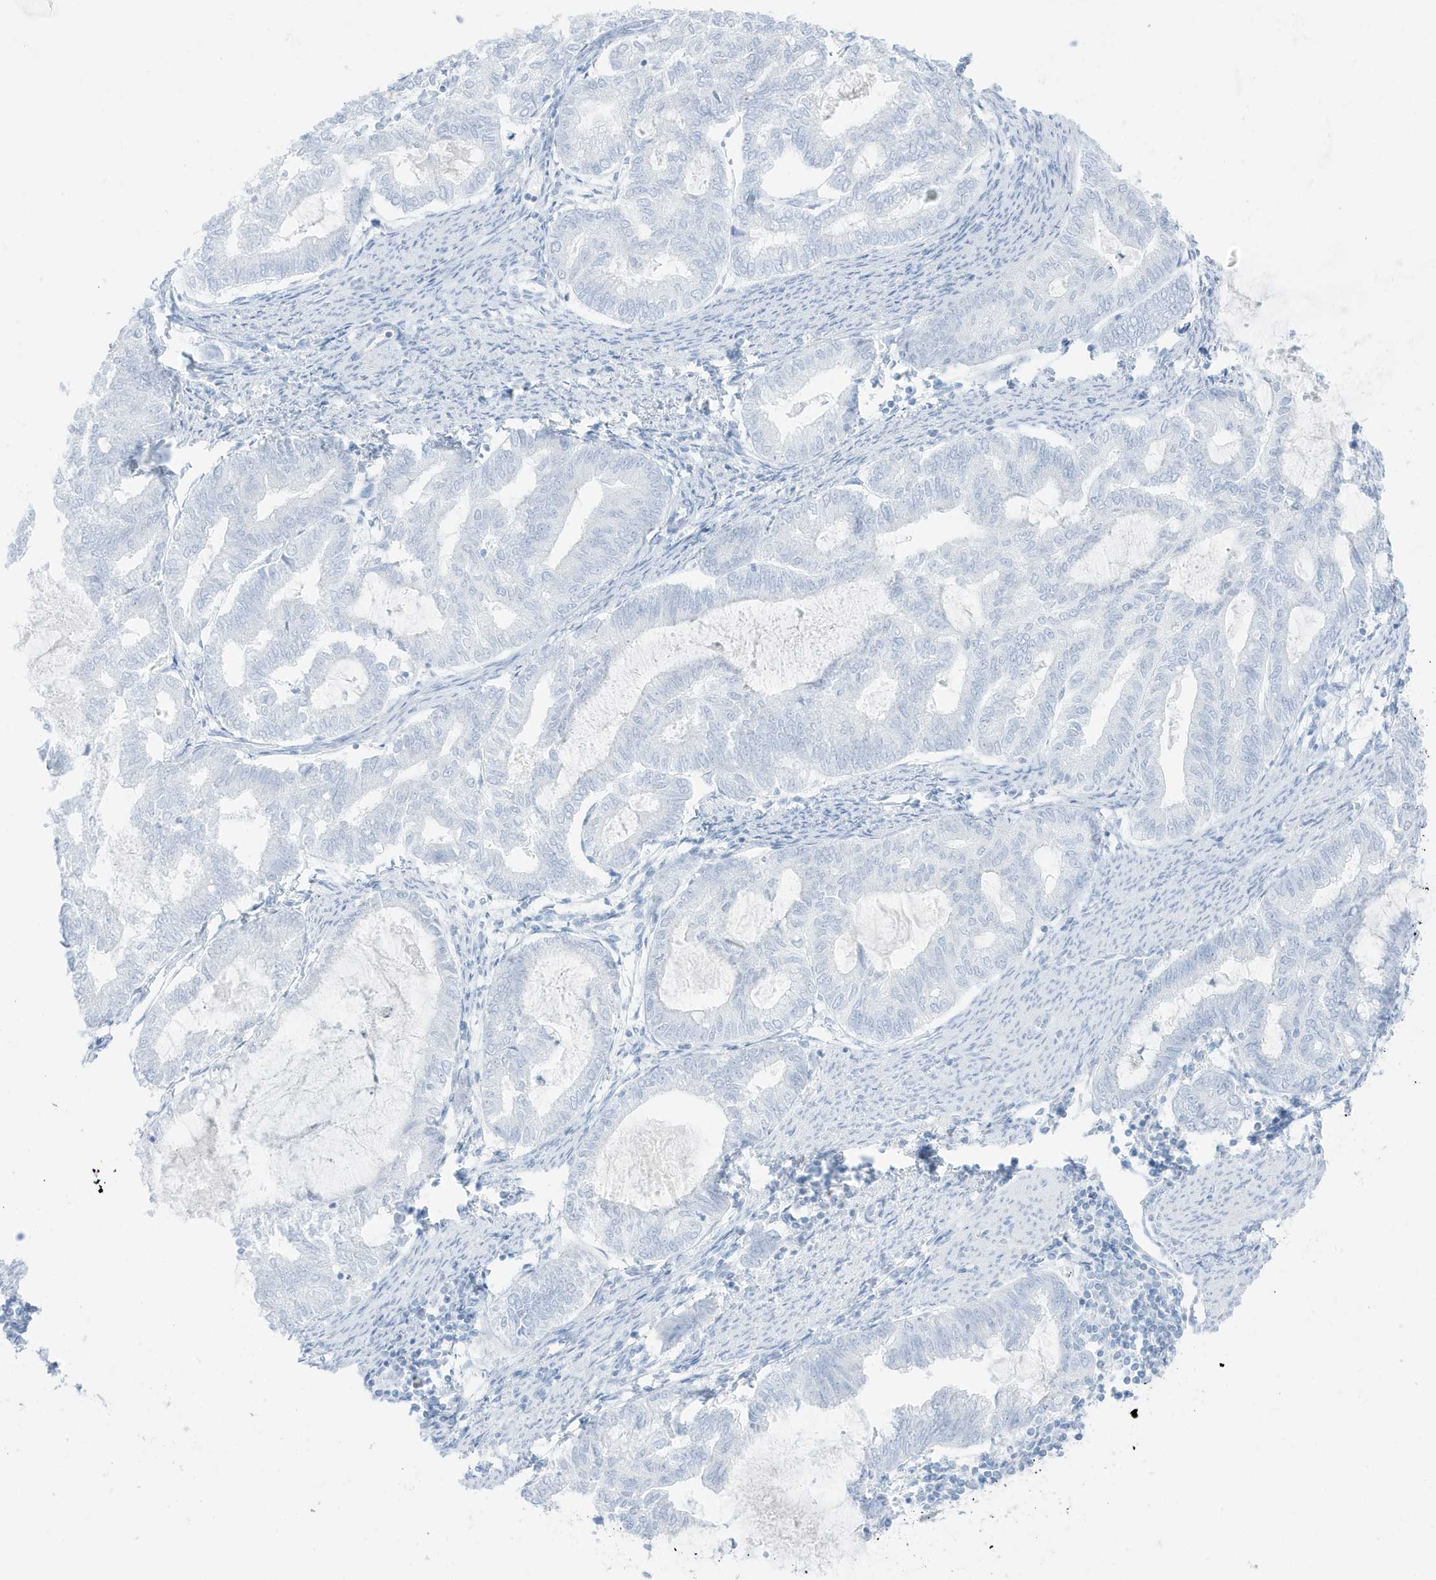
{"staining": {"intensity": "negative", "quantity": "none", "location": "none"}, "tissue": "endometrial cancer", "cell_type": "Tumor cells", "image_type": "cancer", "snomed": [{"axis": "morphology", "description": "Adenocarcinoma, NOS"}, {"axis": "topography", "description": "Endometrium"}], "caption": "Tumor cells show no significant staining in endometrial adenocarcinoma.", "gene": "SLC22A13", "patient": {"sex": "female", "age": 79}}